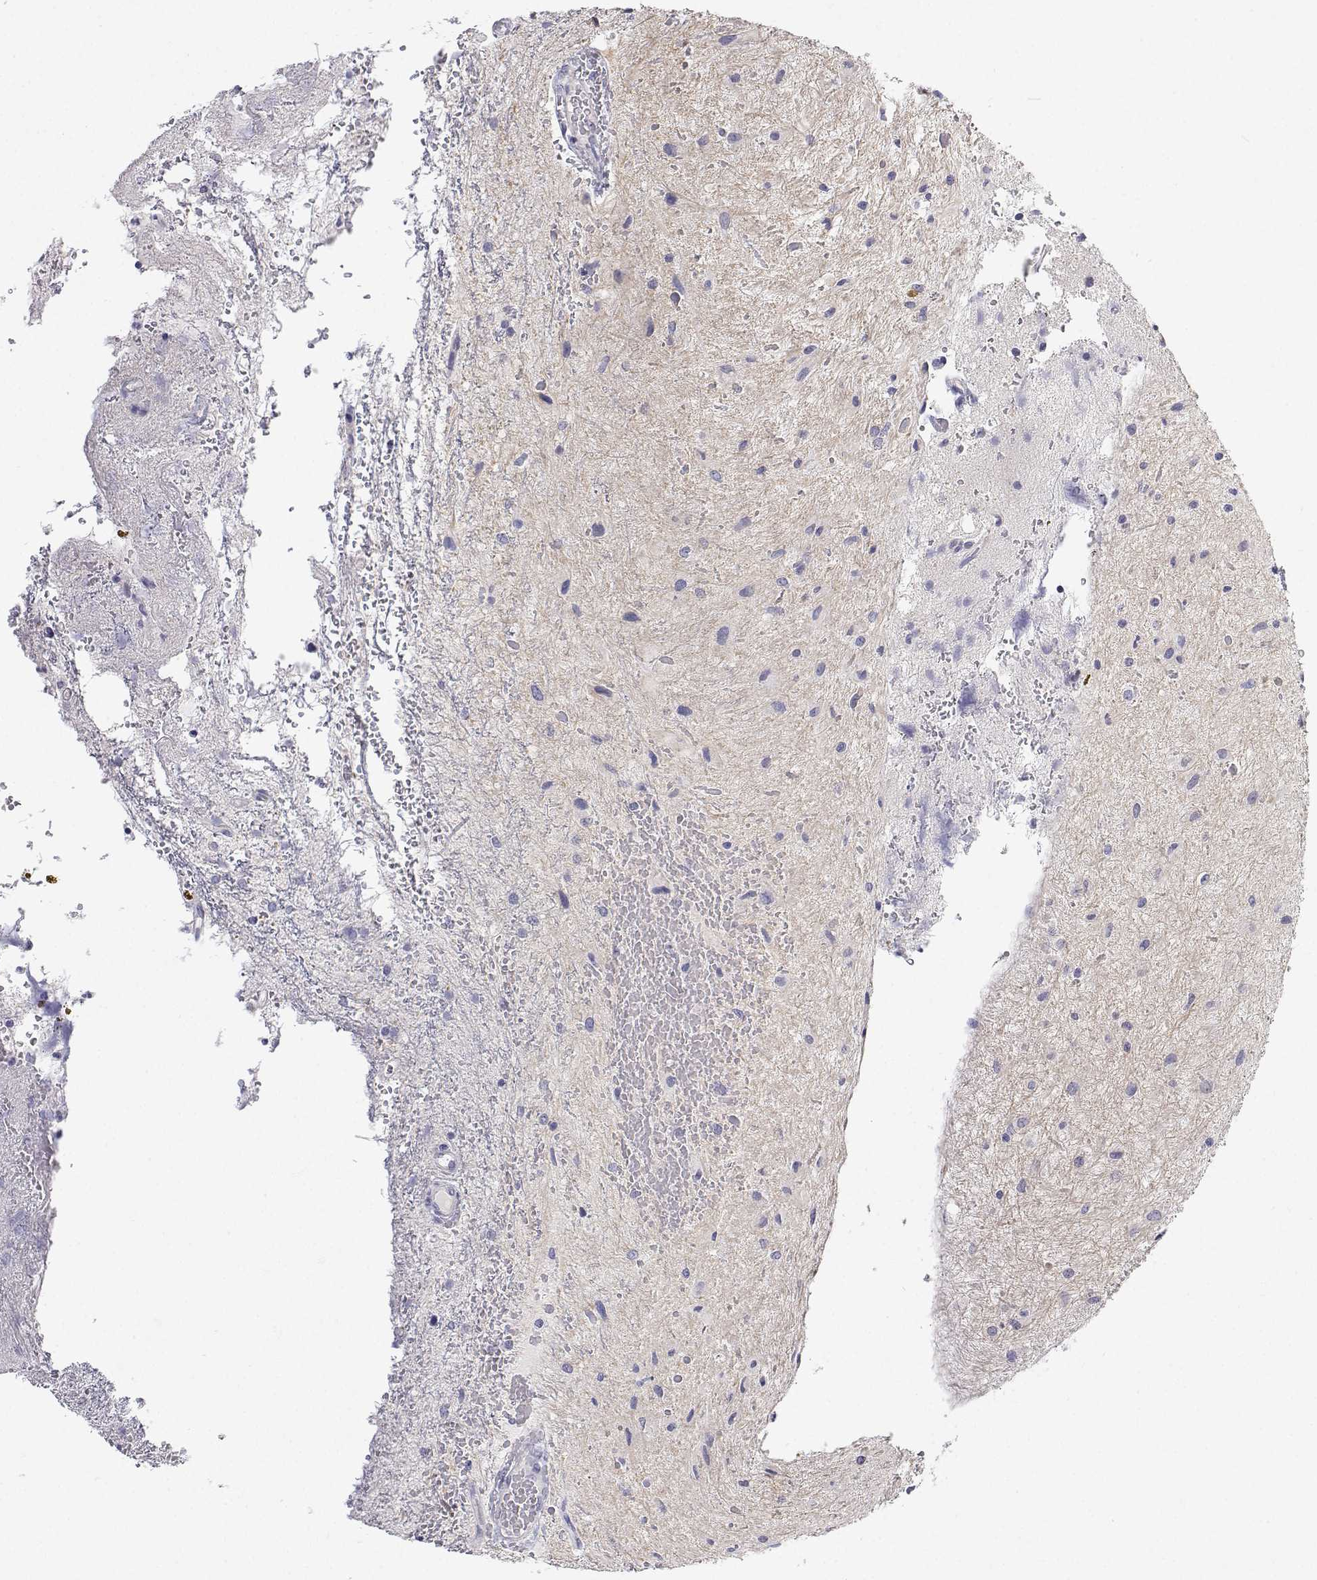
{"staining": {"intensity": "negative", "quantity": "none", "location": "none"}, "tissue": "glioma", "cell_type": "Tumor cells", "image_type": "cancer", "snomed": [{"axis": "morphology", "description": "Glioma, malignant, Low grade"}, {"axis": "topography", "description": "Cerebellum"}], "caption": "Tumor cells are negative for protein expression in human low-grade glioma (malignant).", "gene": "ANKRD65", "patient": {"sex": "female", "age": 14}}